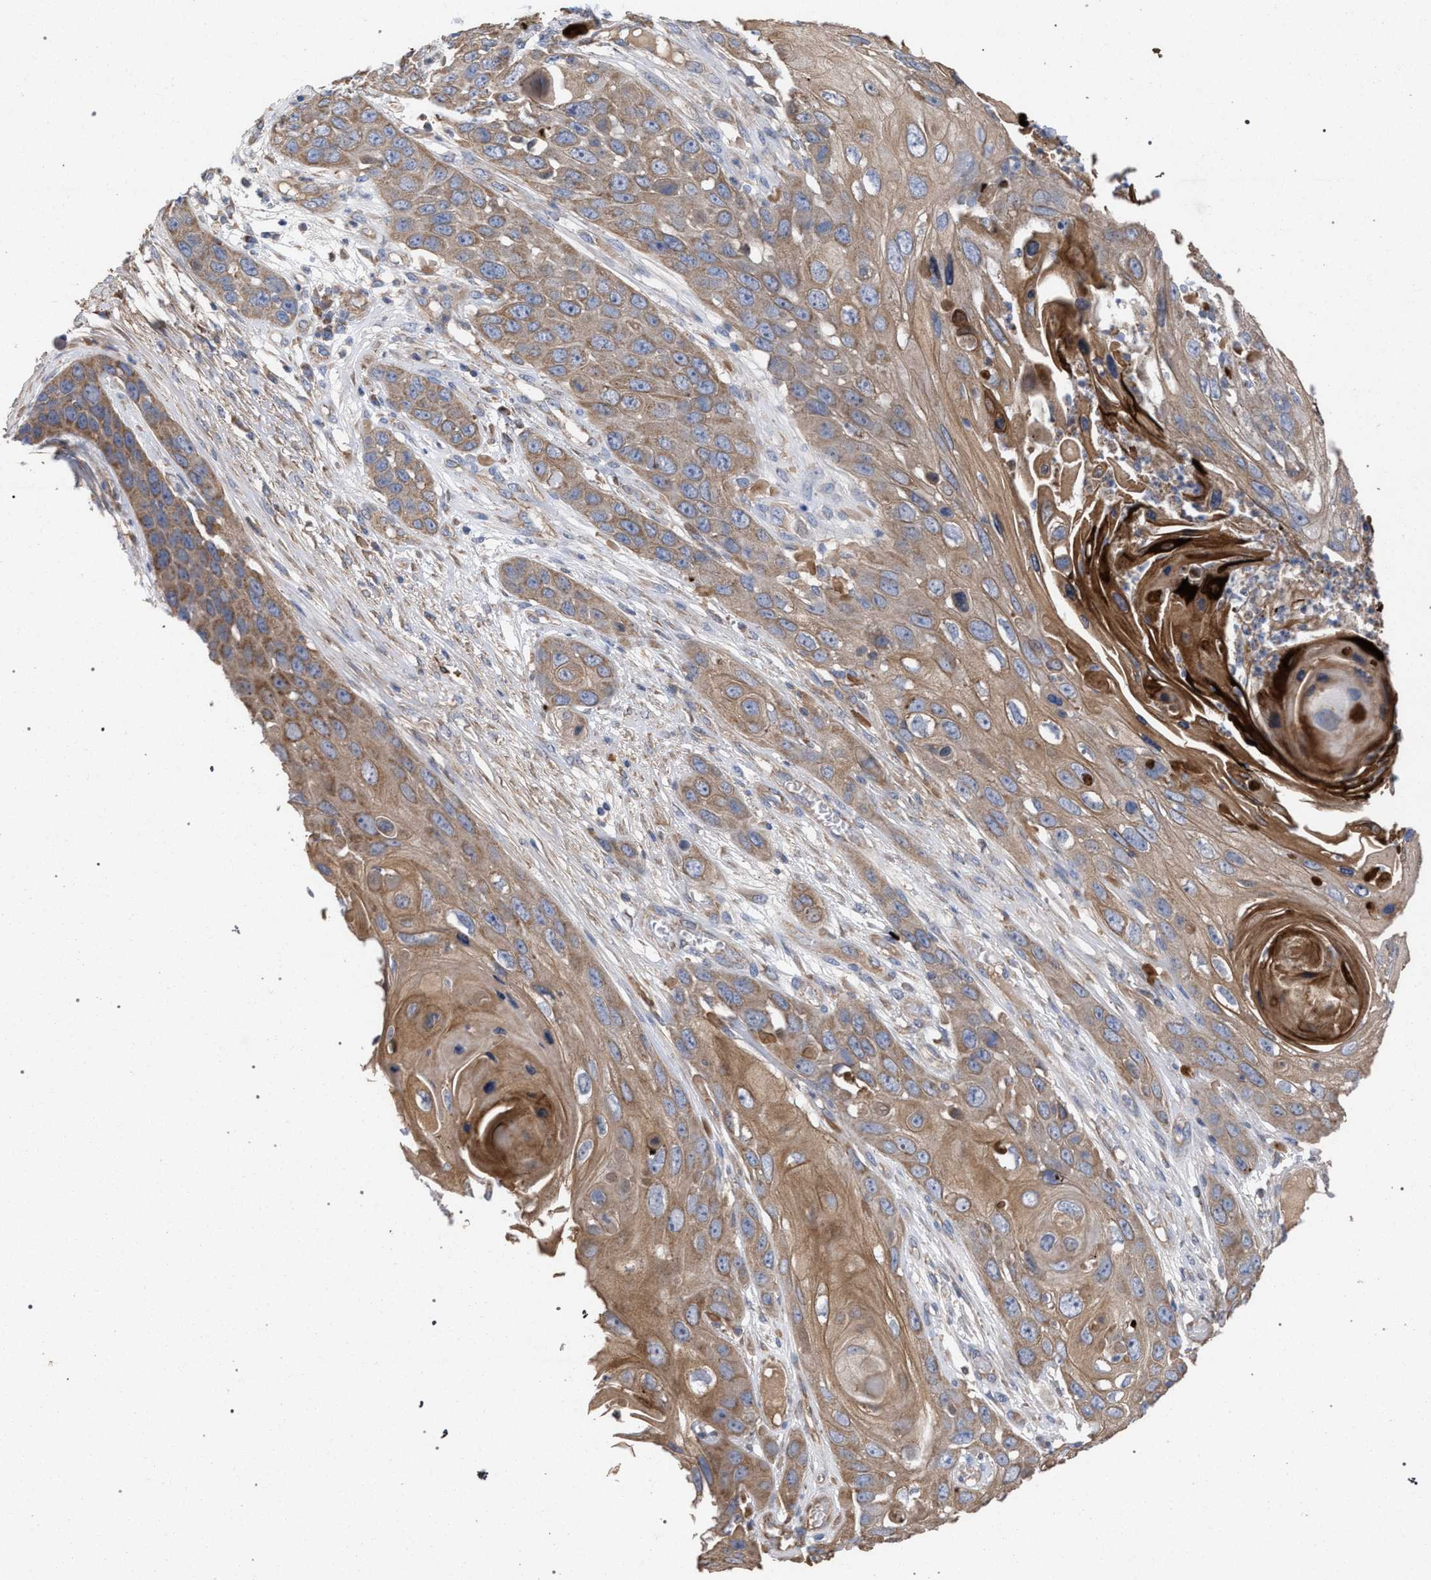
{"staining": {"intensity": "moderate", "quantity": ">75%", "location": "cytoplasmic/membranous"}, "tissue": "skin cancer", "cell_type": "Tumor cells", "image_type": "cancer", "snomed": [{"axis": "morphology", "description": "Squamous cell carcinoma, NOS"}, {"axis": "topography", "description": "Skin"}], "caption": "DAB immunohistochemical staining of skin cancer (squamous cell carcinoma) reveals moderate cytoplasmic/membranous protein expression in about >75% of tumor cells.", "gene": "BCL2L12", "patient": {"sex": "male", "age": 55}}